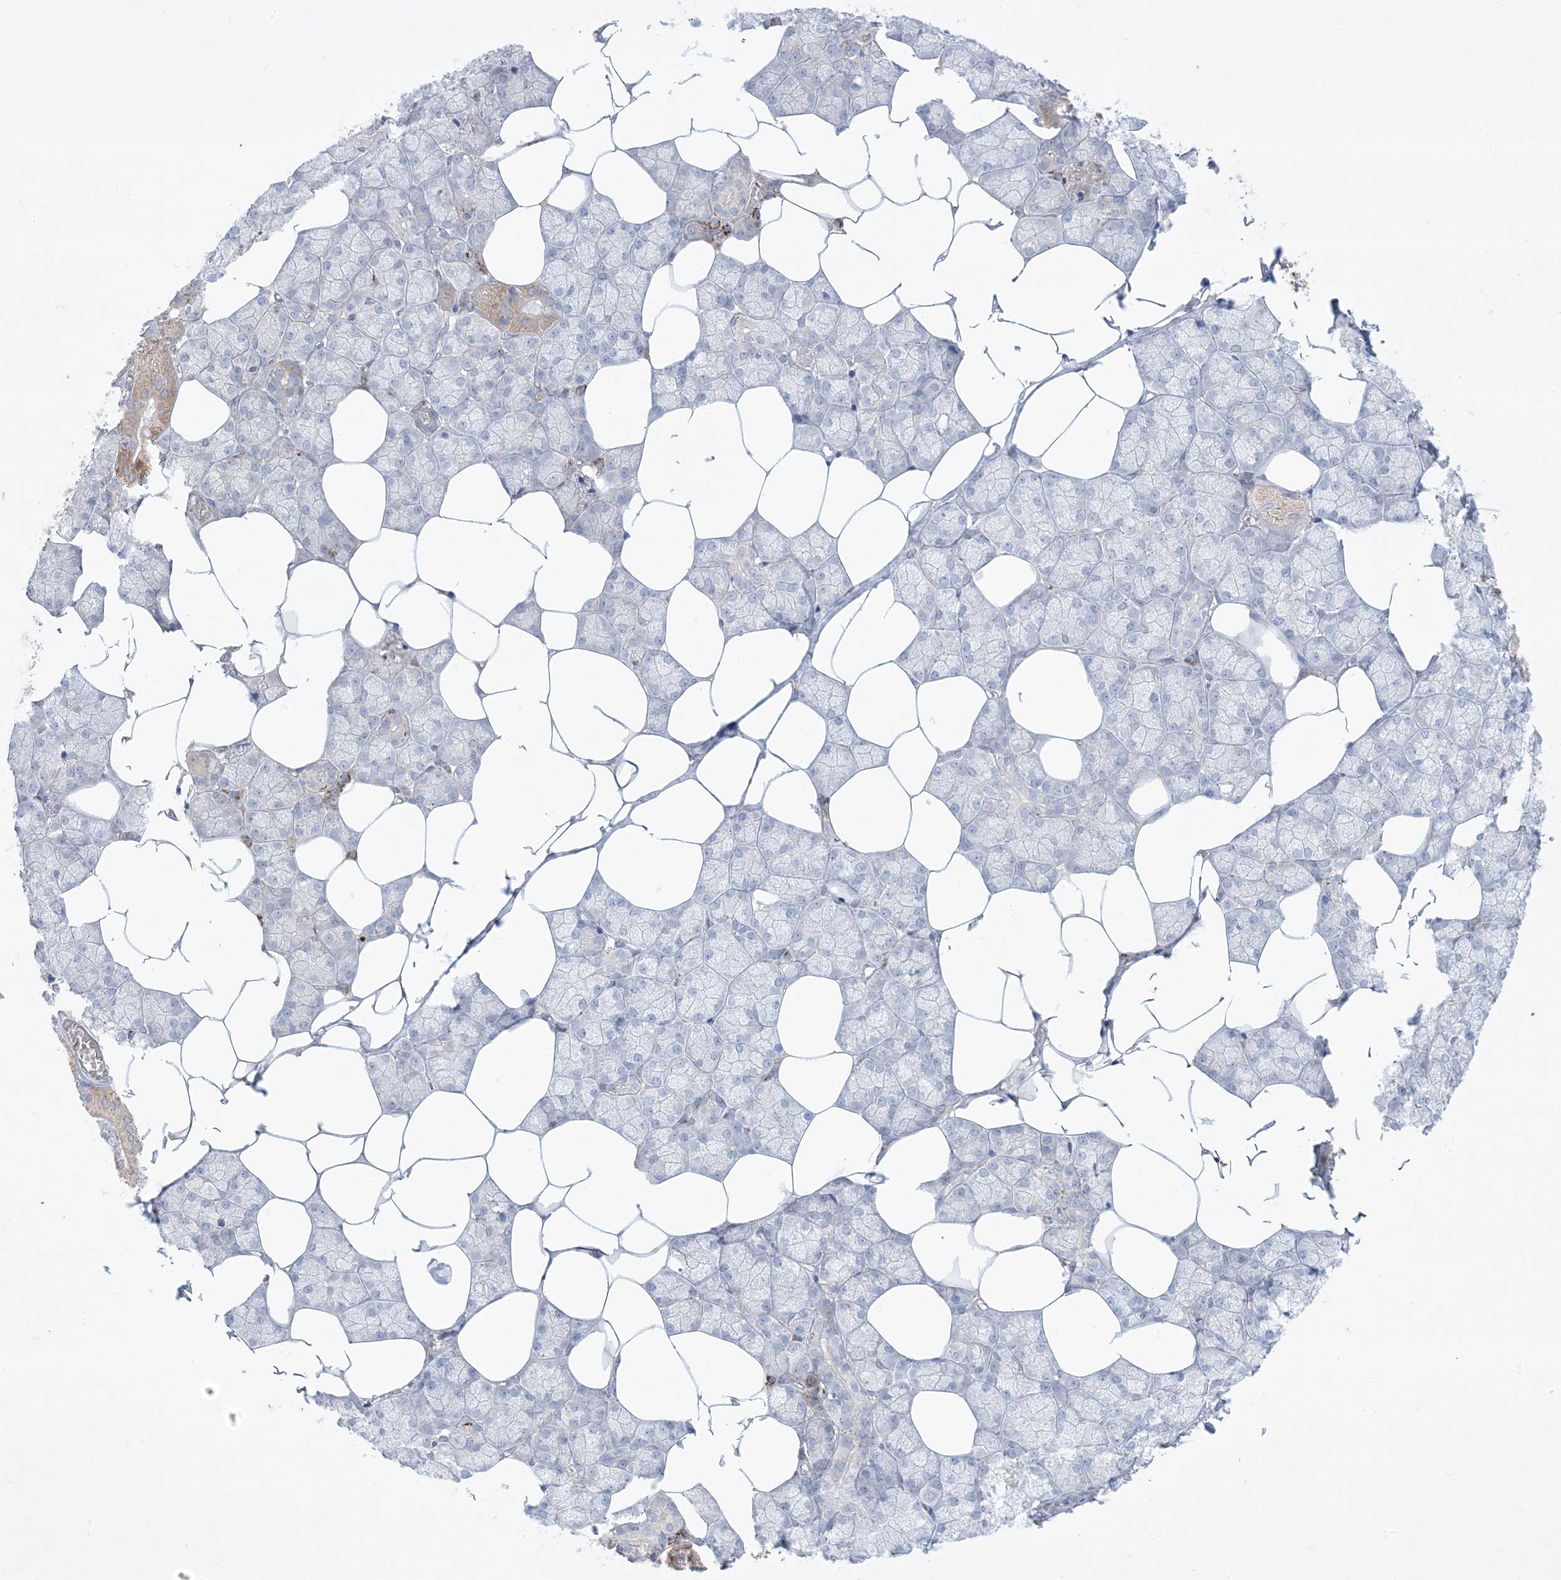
{"staining": {"intensity": "moderate", "quantity": "<25%", "location": "cytoplasmic/membranous"}, "tissue": "salivary gland", "cell_type": "Glandular cells", "image_type": "normal", "snomed": [{"axis": "morphology", "description": "Normal tissue, NOS"}, {"axis": "topography", "description": "Salivary gland"}], "caption": "Human salivary gland stained for a protein (brown) shows moderate cytoplasmic/membranous positive expression in about <25% of glandular cells.", "gene": "KCTD6", "patient": {"sex": "male", "age": 62}}